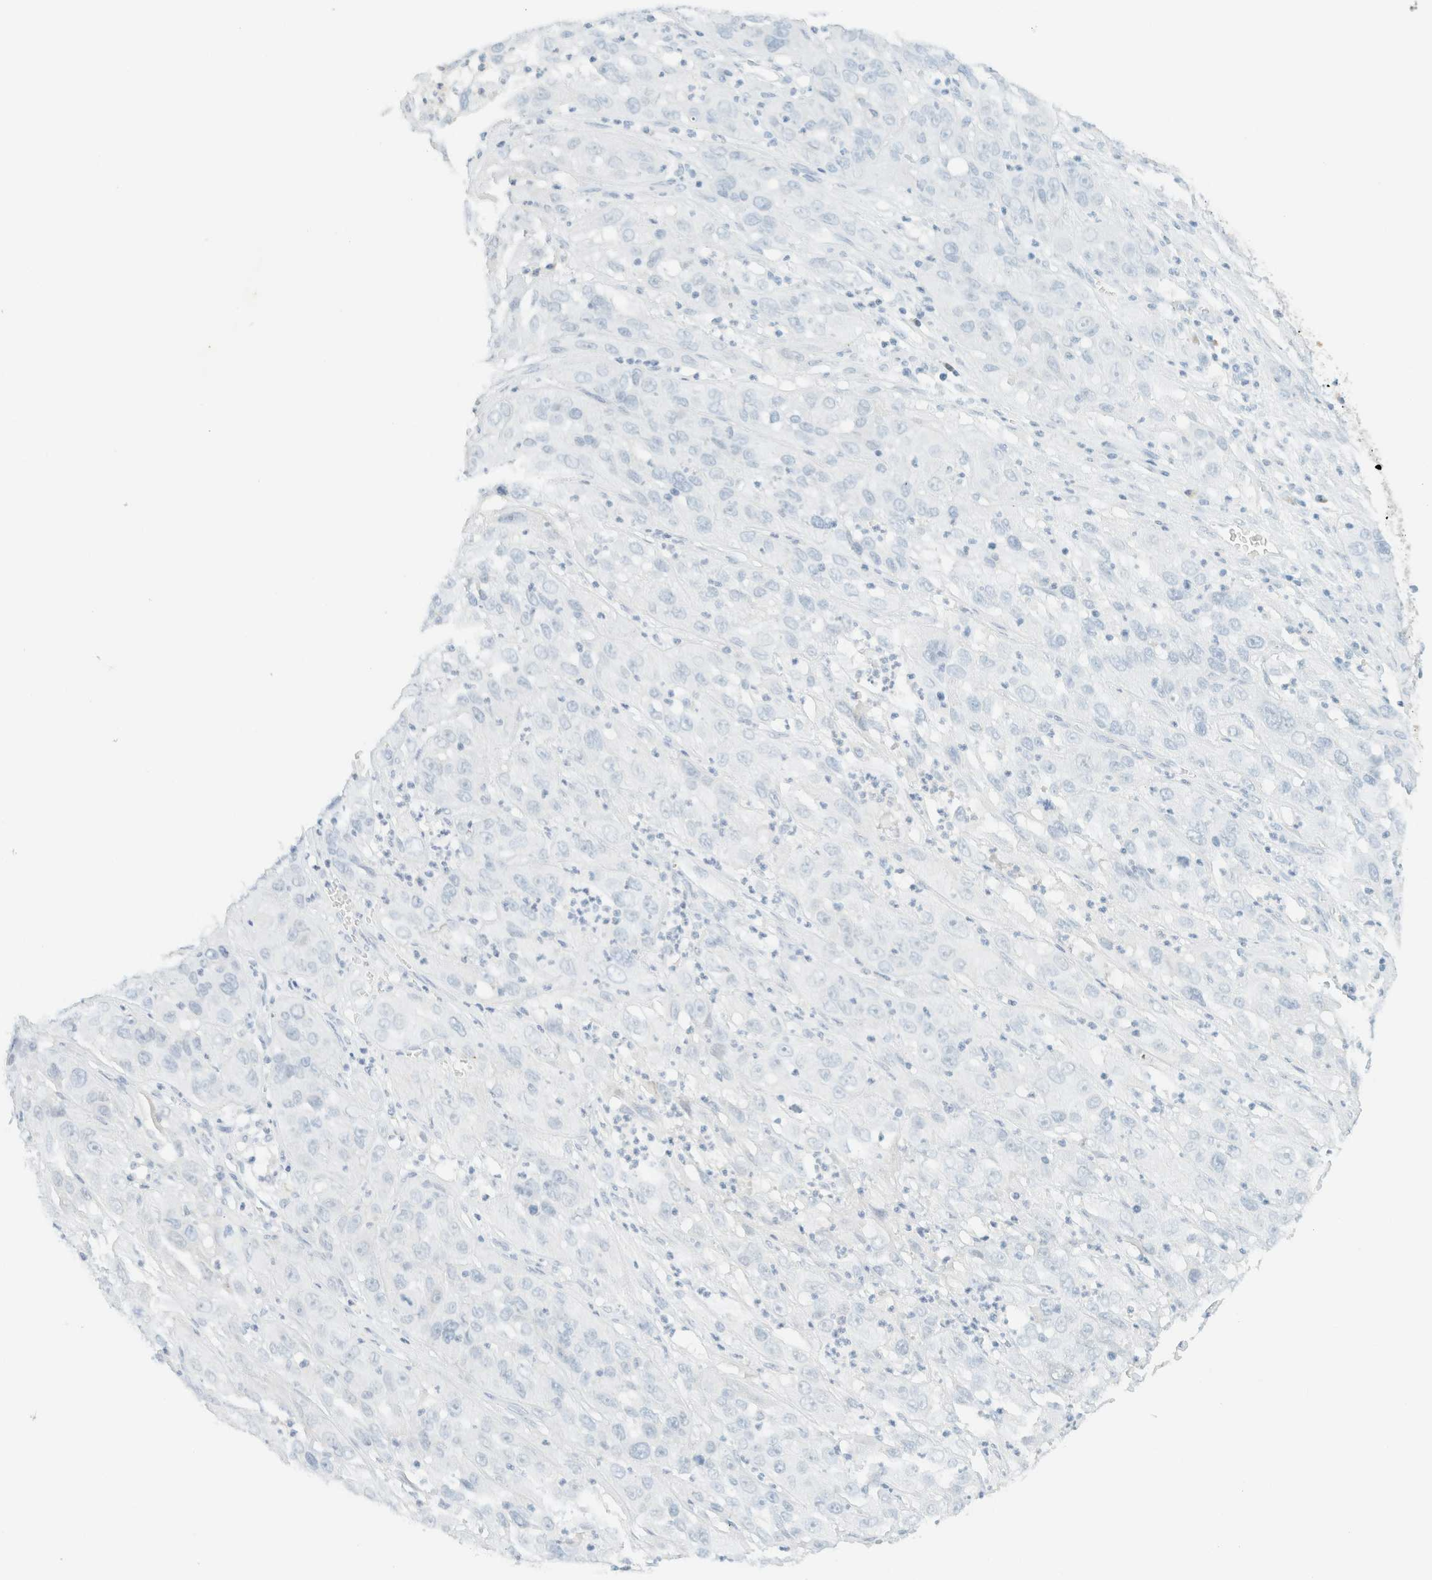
{"staining": {"intensity": "negative", "quantity": "none", "location": "none"}, "tissue": "cervical cancer", "cell_type": "Tumor cells", "image_type": "cancer", "snomed": [{"axis": "morphology", "description": "Squamous cell carcinoma, NOS"}, {"axis": "topography", "description": "Cervix"}], "caption": "DAB immunohistochemical staining of human squamous cell carcinoma (cervical) displays no significant positivity in tumor cells.", "gene": "GPA33", "patient": {"sex": "female", "age": 32}}